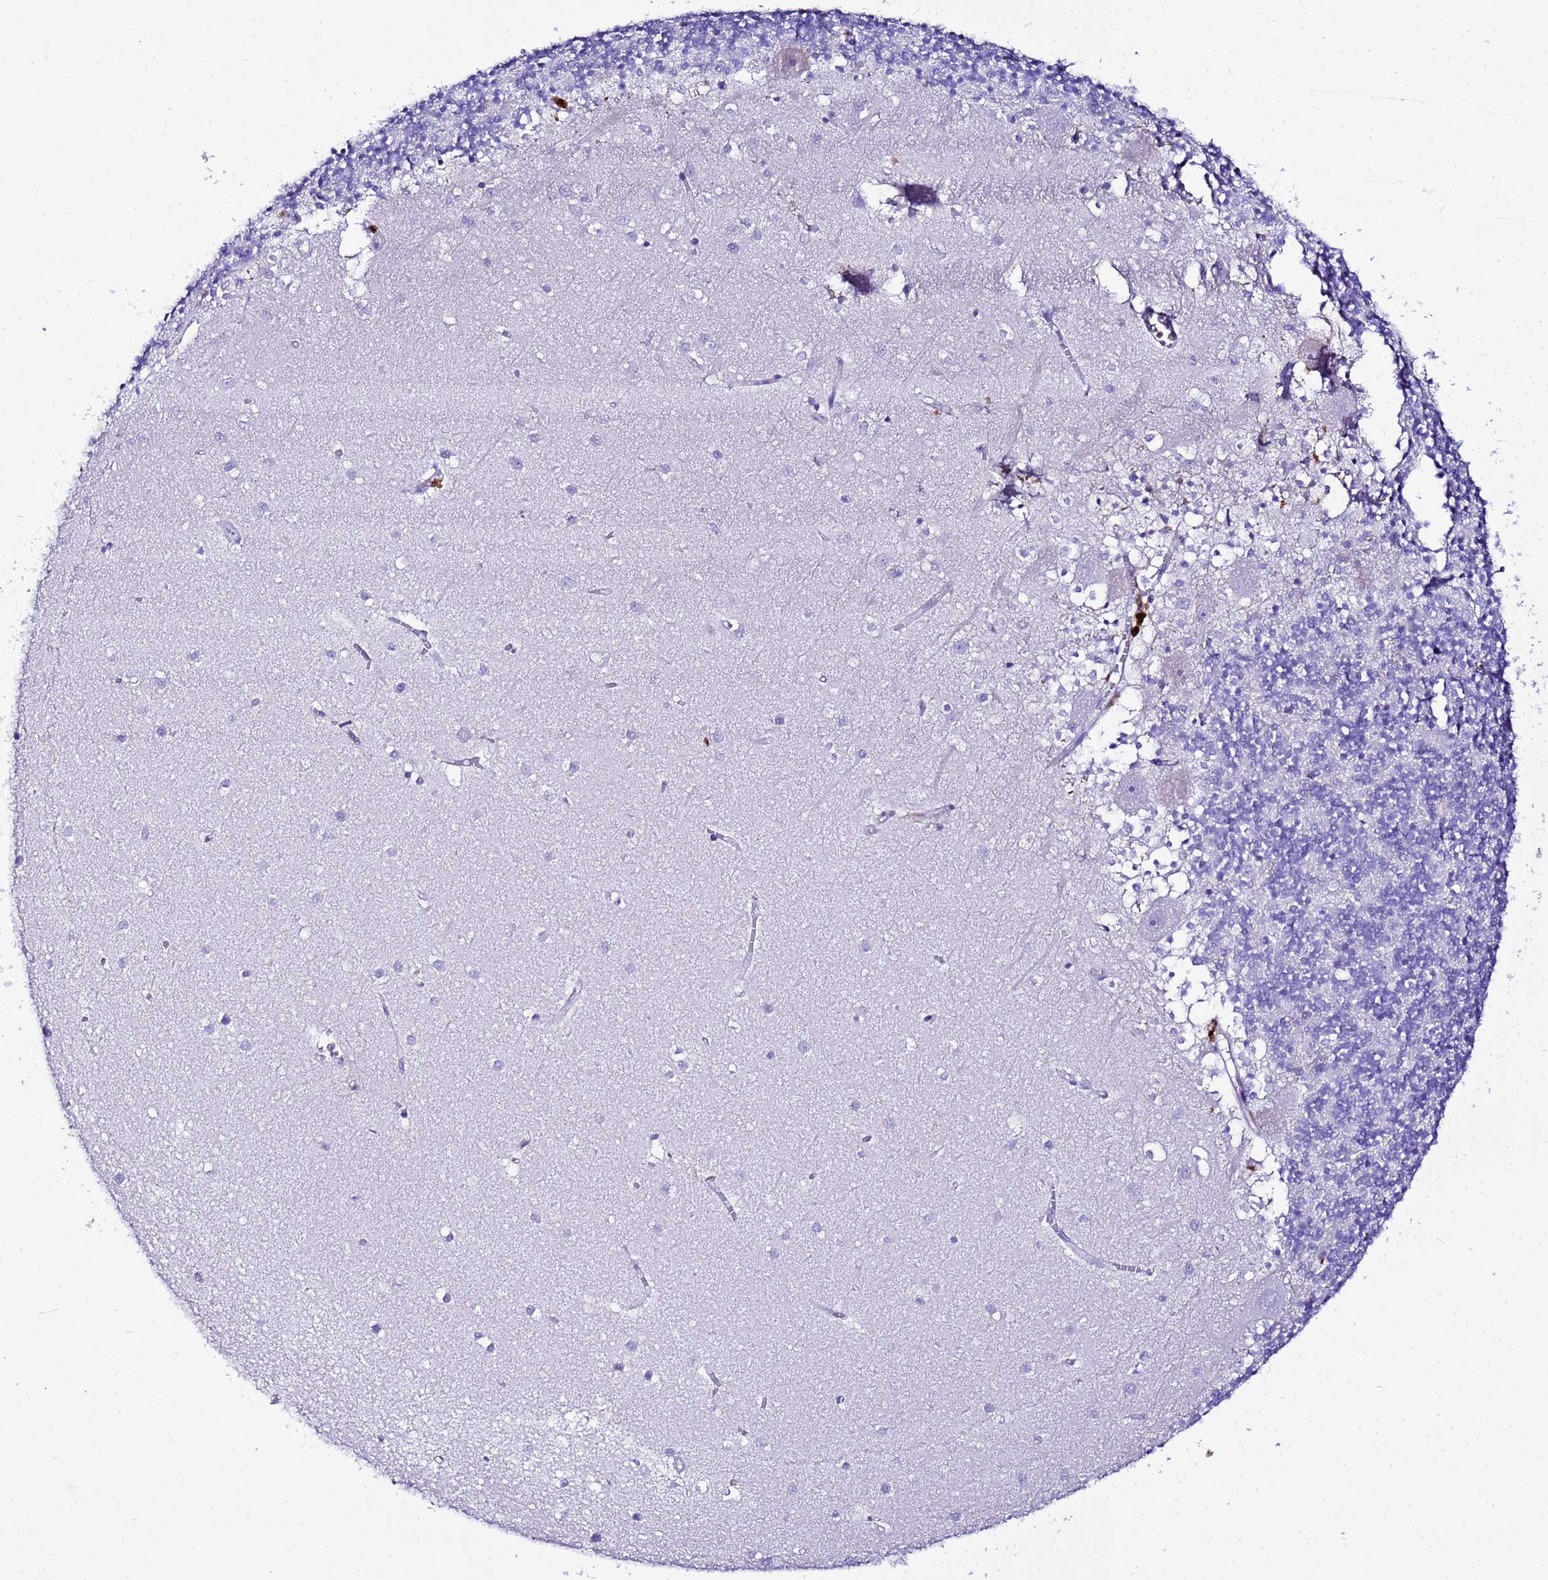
{"staining": {"intensity": "negative", "quantity": "none", "location": "none"}, "tissue": "cerebellum", "cell_type": "Cells in granular layer", "image_type": "normal", "snomed": [{"axis": "morphology", "description": "Normal tissue, NOS"}, {"axis": "topography", "description": "Cerebellum"}], "caption": "This histopathology image is of normal cerebellum stained with immunohistochemistry to label a protein in brown with the nuclei are counter-stained blue. There is no positivity in cells in granular layer. The staining was performed using DAB (3,3'-diaminobenzidine) to visualize the protein expression in brown, while the nuclei were stained in blue with hematoxylin (Magnification: 20x).", "gene": "CFHR1", "patient": {"sex": "male", "age": 54}}